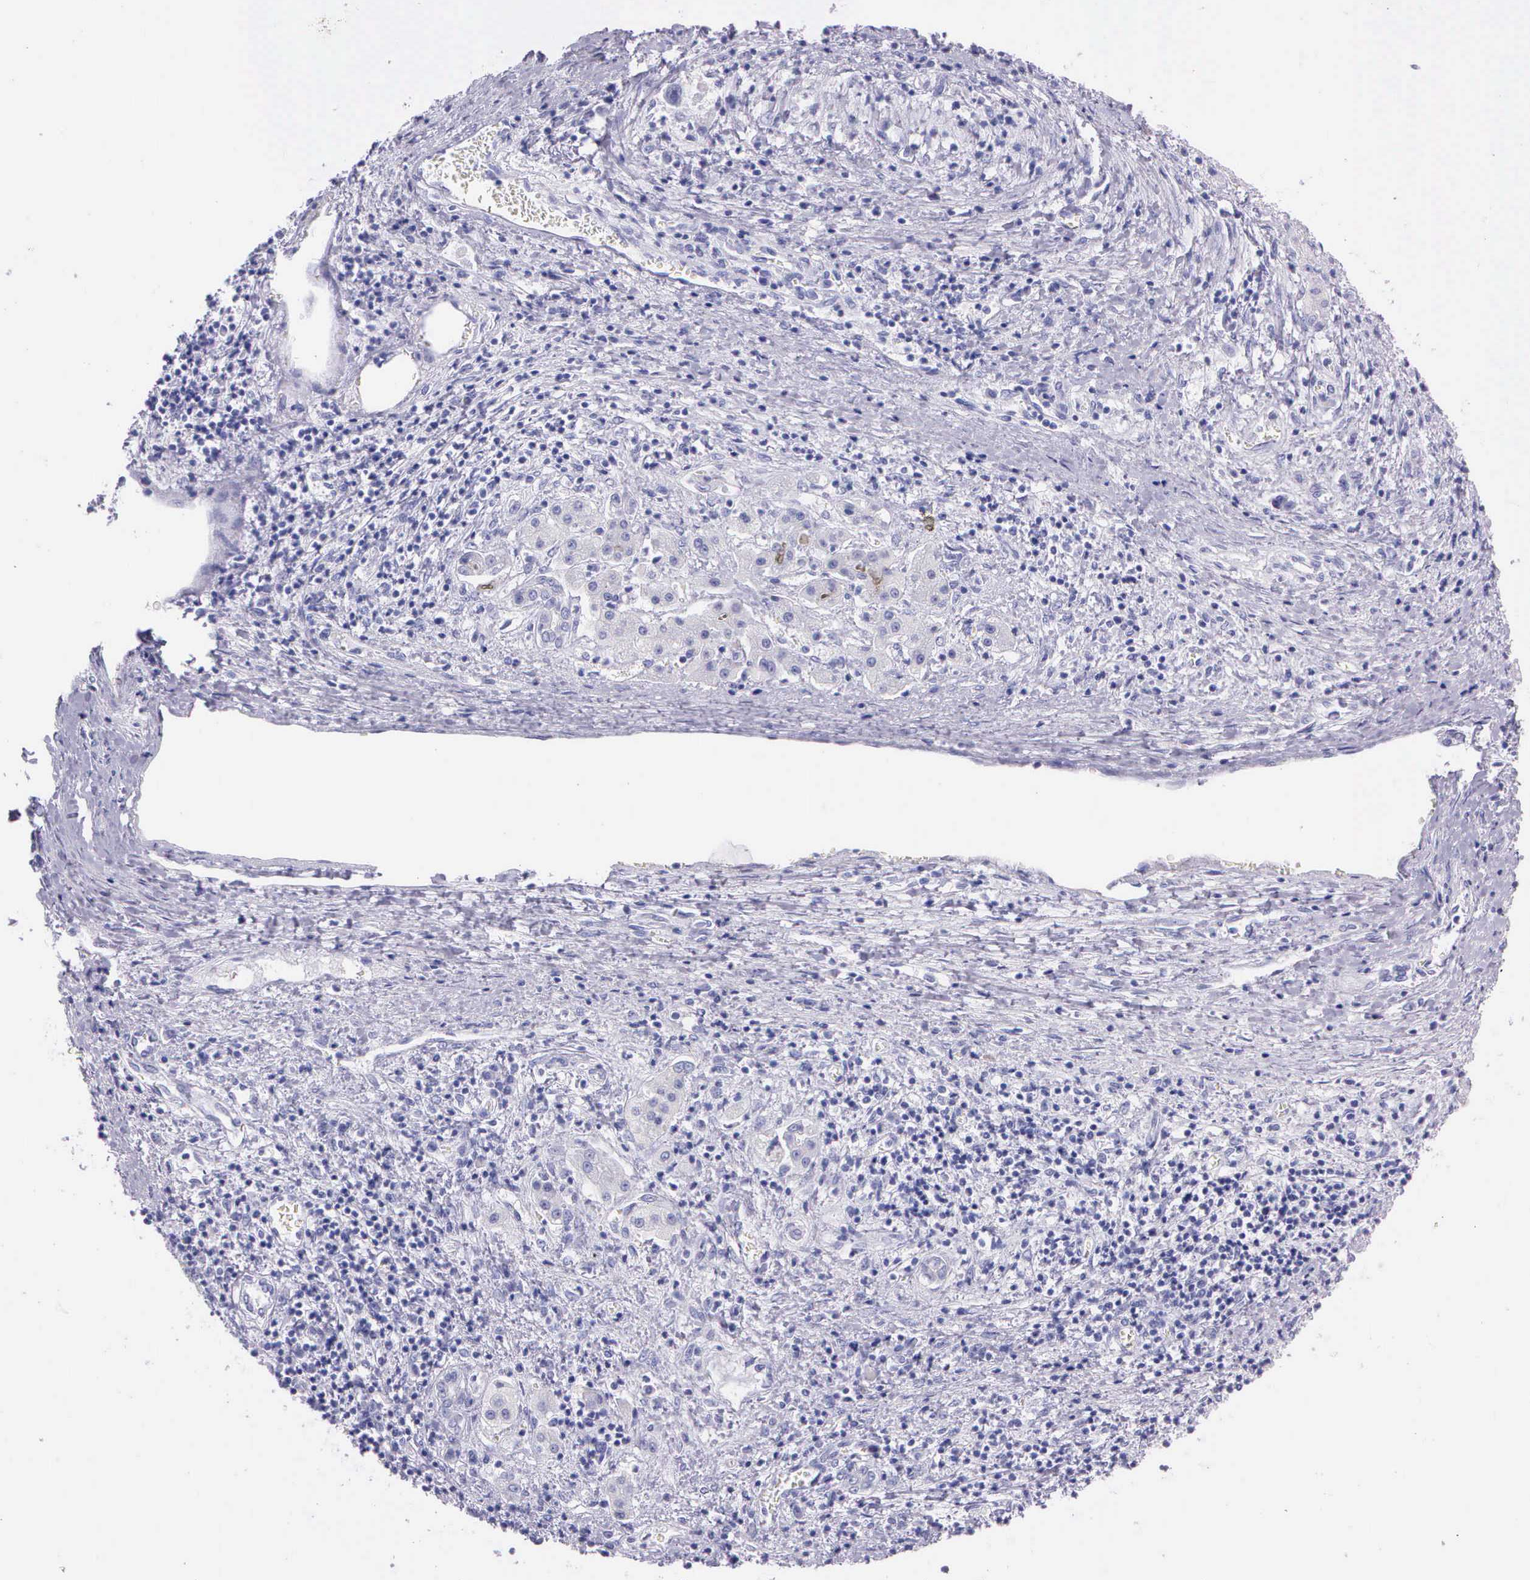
{"staining": {"intensity": "negative", "quantity": "none", "location": "none"}, "tissue": "liver cancer", "cell_type": "Tumor cells", "image_type": "cancer", "snomed": [{"axis": "morphology", "description": "Carcinoma, Hepatocellular, NOS"}, {"axis": "topography", "description": "Liver"}], "caption": "An image of human liver hepatocellular carcinoma is negative for staining in tumor cells. (Stains: DAB (3,3'-diaminobenzidine) immunohistochemistry (IHC) with hematoxylin counter stain, Microscopy: brightfield microscopy at high magnification).", "gene": "CCNB1", "patient": {"sex": "male", "age": 24}}